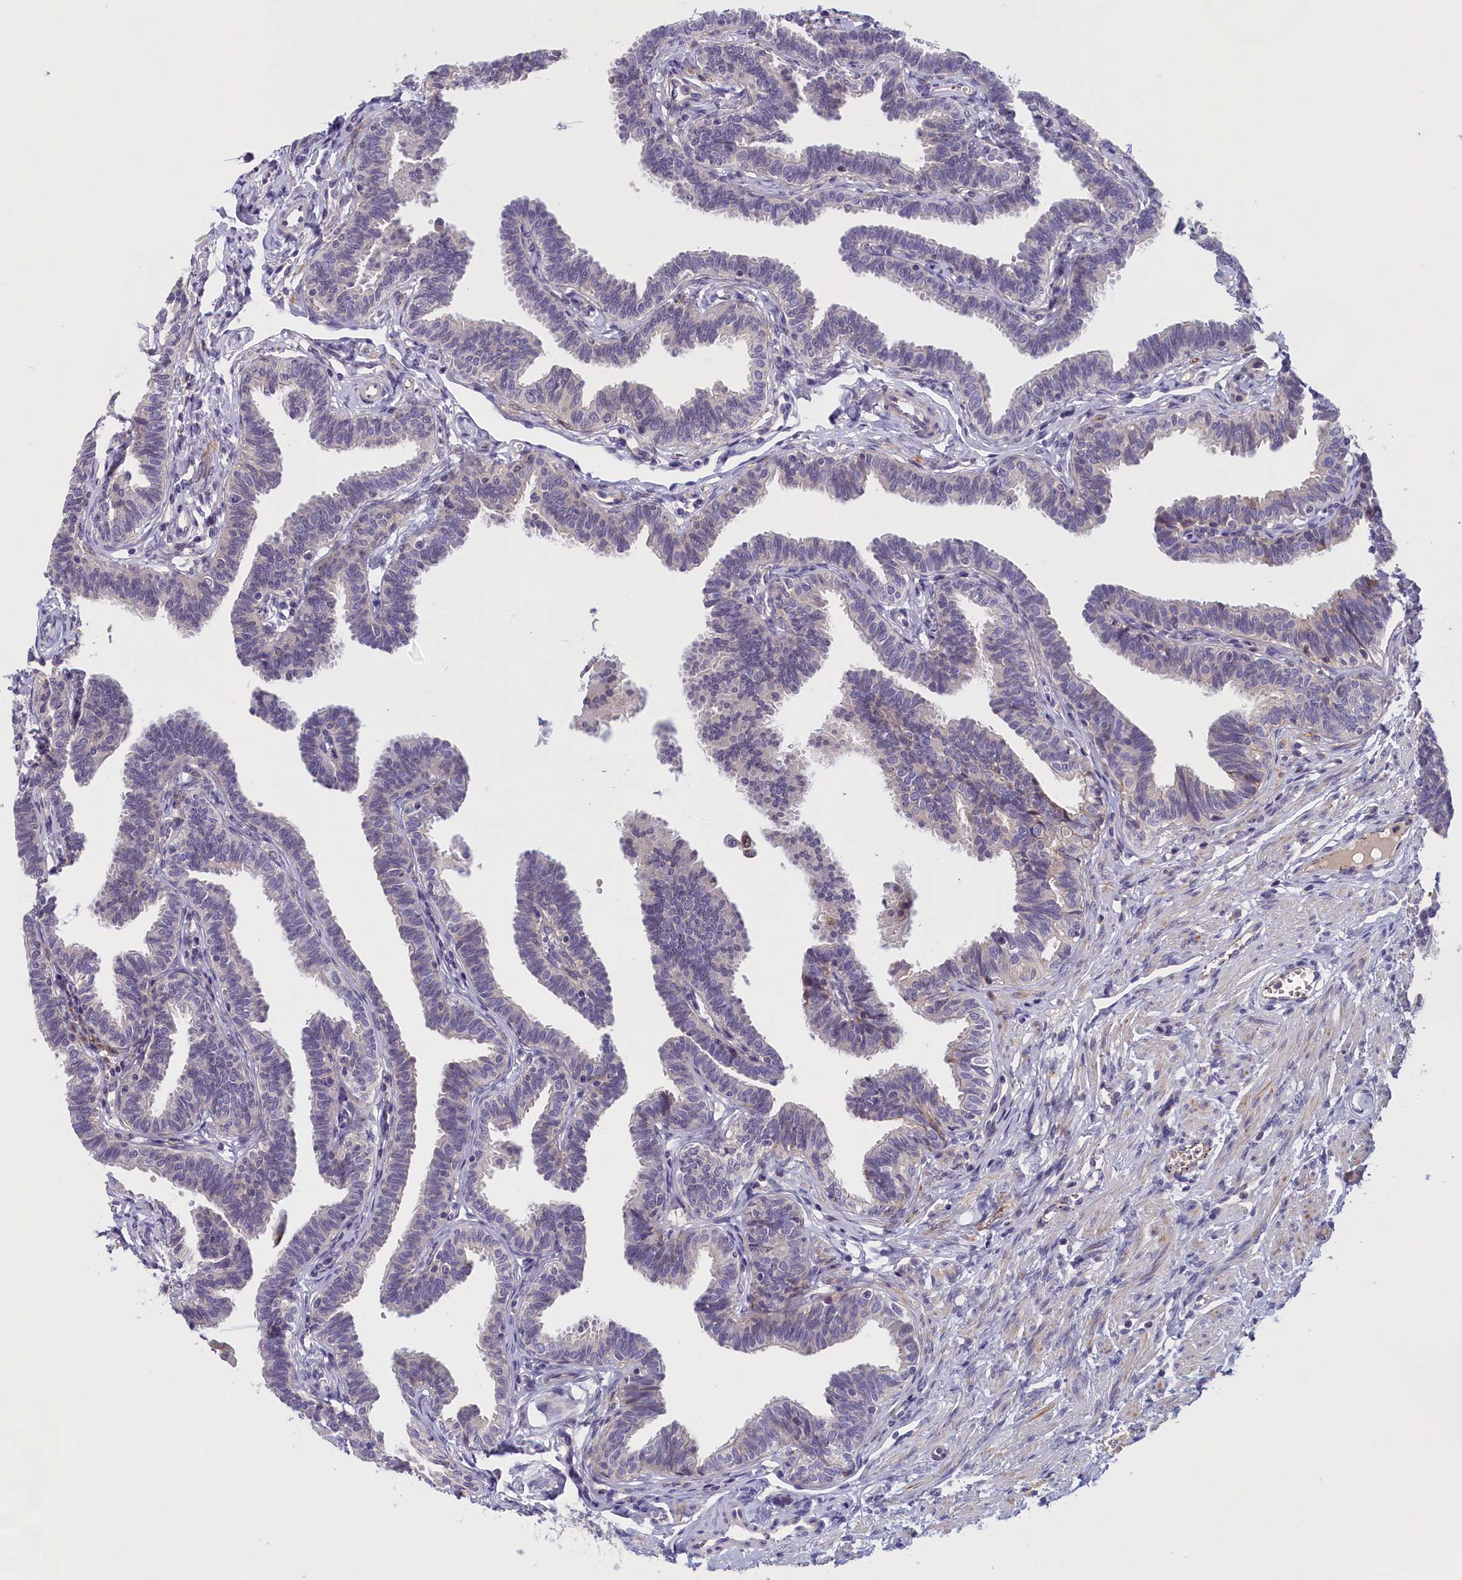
{"staining": {"intensity": "negative", "quantity": "none", "location": "none"}, "tissue": "fallopian tube", "cell_type": "Glandular cells", "image_type": "normal", "snomed": [{"axis": "morphology", "description": "Normal tissue, NOS"}, {"axis": "topography", "description": "Fallopian tube"}, {"axis": "topography", "description": "Ovary"}], "caption": "The immunohistochemistry (IHC) photomicrograph has no significant positivity in glandular cells of fallopian tube.", "gene": "IGFALS", "patient": {"sex": "female", "age": 23}}